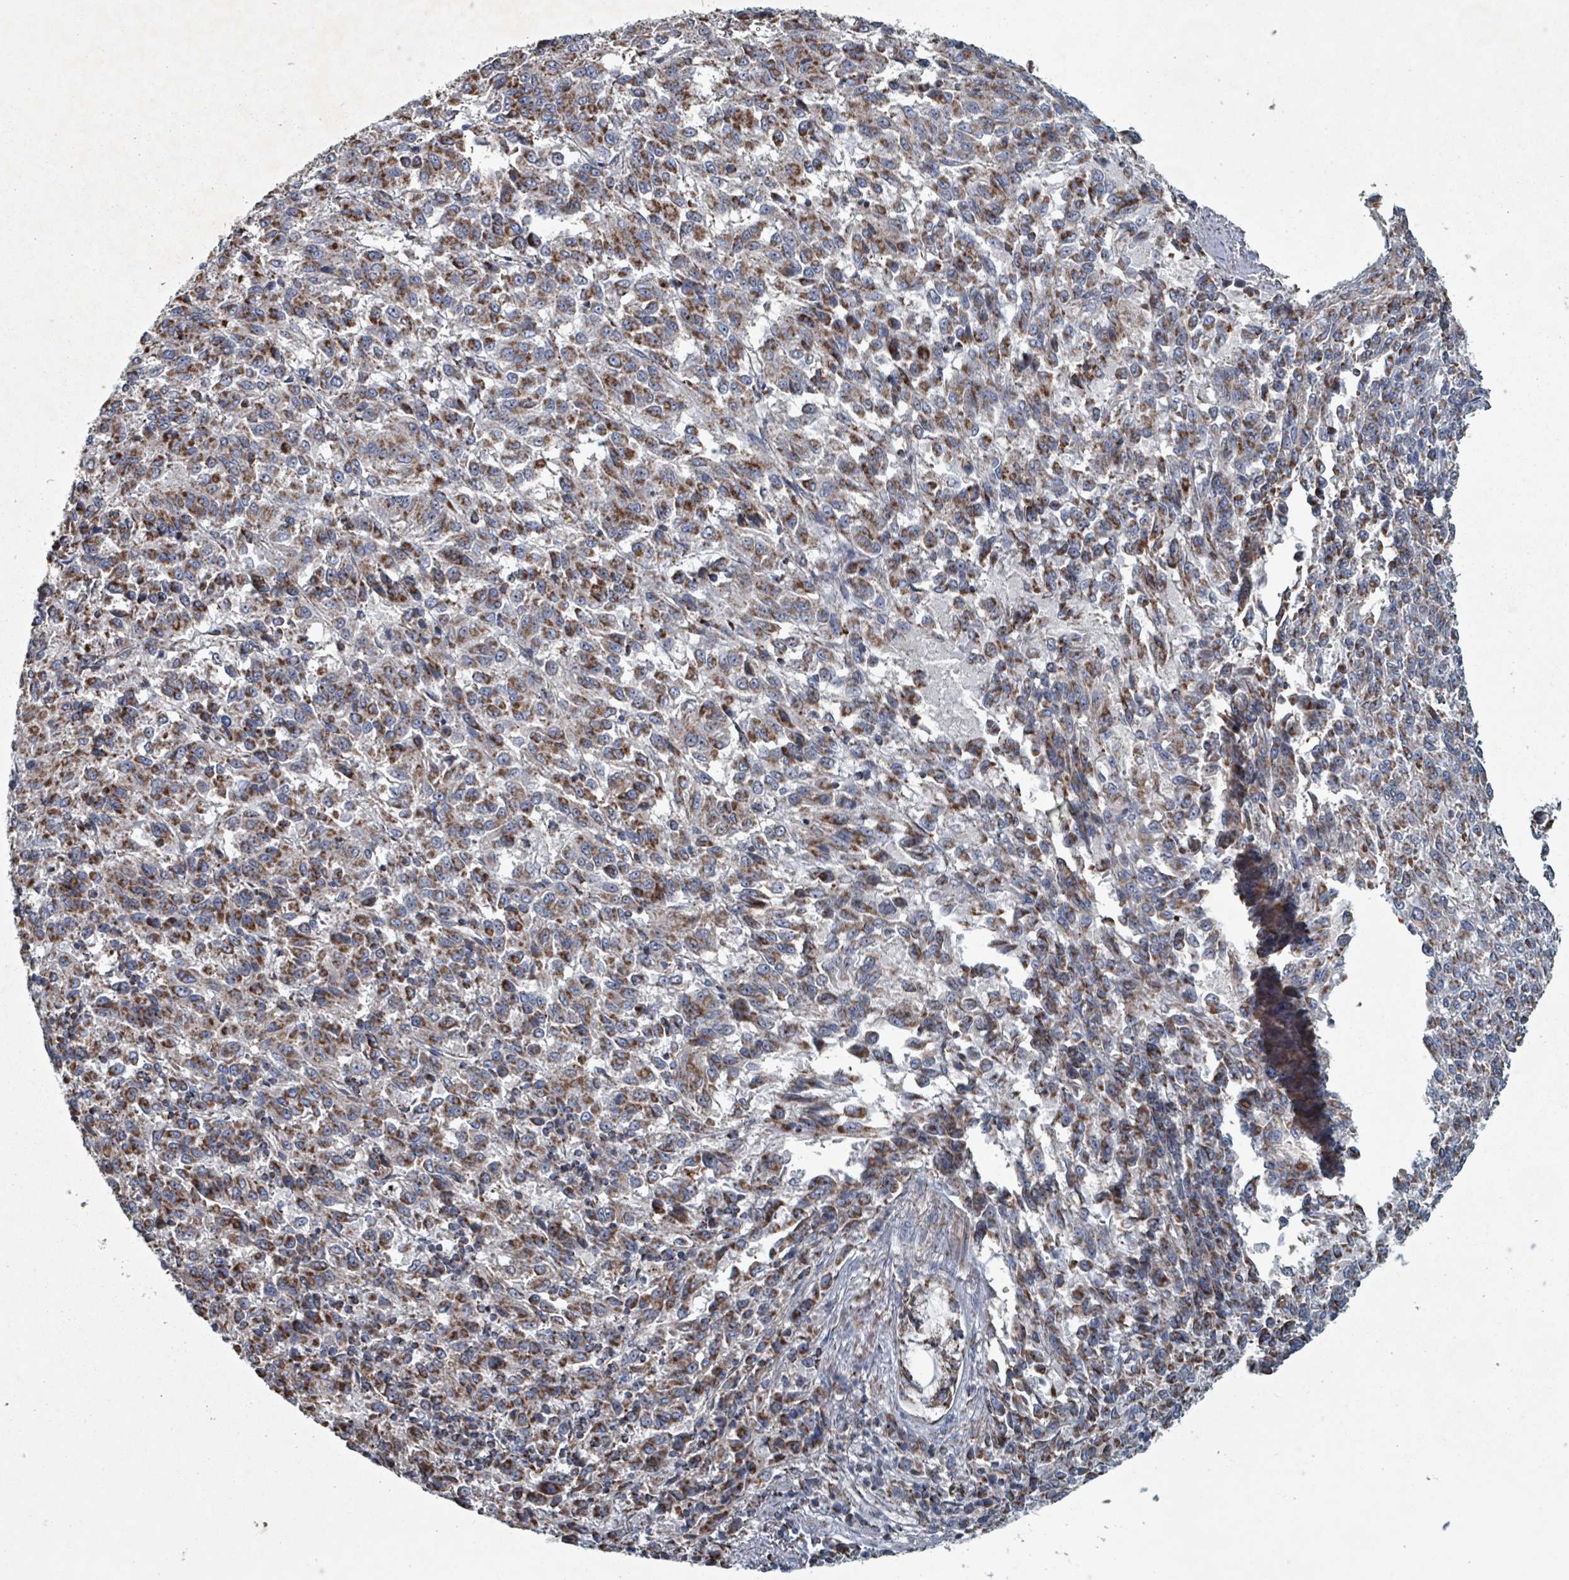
{"staining": {"intensity": "moderate", "quantity": ">75%", "location": "cytoplasmic/membranous"}, "tissue": "melanoma", "cell_type": "Tumor cells", "image_type": "cancer", "snomed": [{"axis": "morphology", "description": "Malignant melanoma, Metastatic site"}, {"axis": "topography", "description": "Lung"}], "caption": "Melanoma stained for a protein demonstrates moderate cytoplasmic/membranous positivity in tumor cells.", "gene": "ABHD18", "patient": {"sex": "male", "age": 64}}